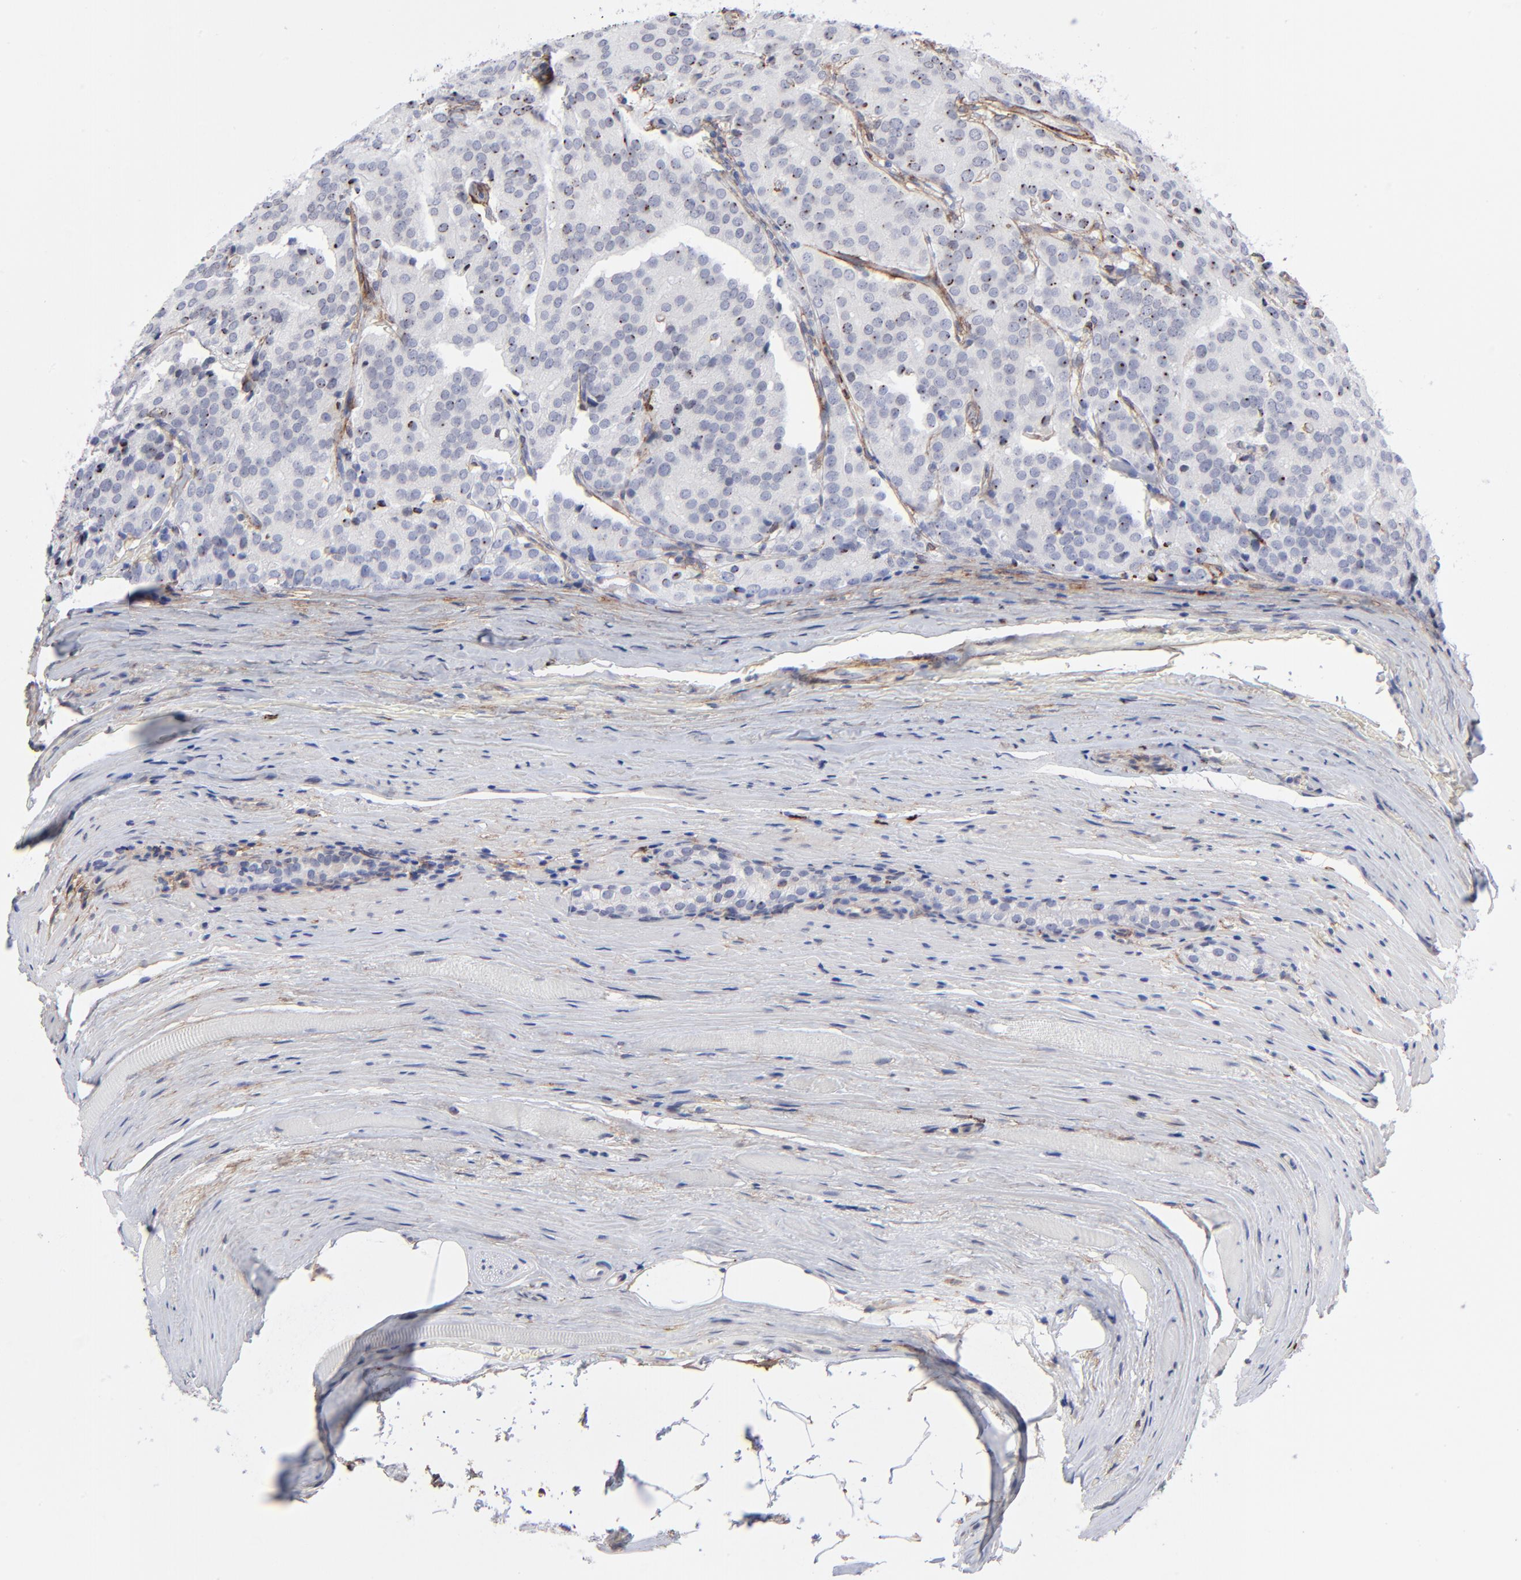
{"staining": {"intensity": "negative", "quantity": "none", "location": "none"}, "tissue": "prostate cancer", "cell_type": "Tumor cells", "image_type": "cancer", "snomed": [{"axis": "morphology", "description": "Adenocarcinoma, Medium grade"}, {"axis": "topography", "description": "Prostate"}], "caption": "High magnification brightfield microscopy of prostate cancer (medium-grade adenocarcinoma) stained with DAB (3,3'-diaminobenzidine) (brown) and counterstained with hematoxylin (blue): tumor cells show no significant staining. (DAB immunohistochemistry with hematoxylin counter stain).", "gene": "PDGFRB", "patient": {"sex": "male", "age": 72}}